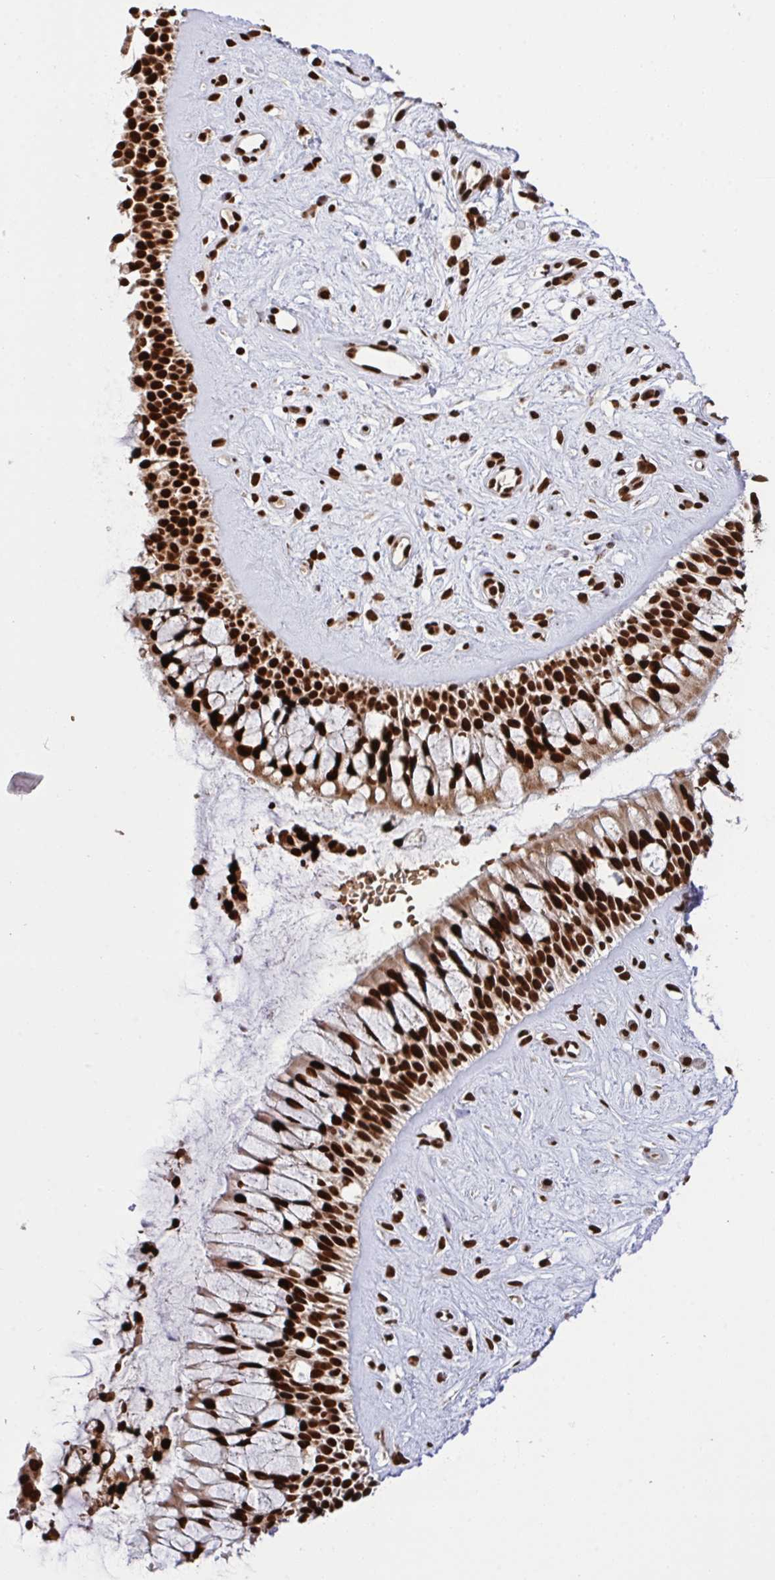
{"staining": {"intensity": "strong", "quantity": ">75%", "location": "cytoplasmic/membranous,nuclear"}, "tissue": "nasopharynx", "cell_type": "Respiratory epithelial cells", "image_type": "normal", "snomed": [{"axis": "morphology", "description": "Normal tissue, NOS"}, {"axis": "topography", "description": "Nasopharynx"}], "caption": "There is high levels of strong cytoplasmic/membranous,nuclear expression in respiratory epithelial cells of benign nasopharynx, as demonstrated by immunohistochemical staining (brown color).", "gene": "ENSG00000268083", "patient": {"sex": "male", "age": 32}}